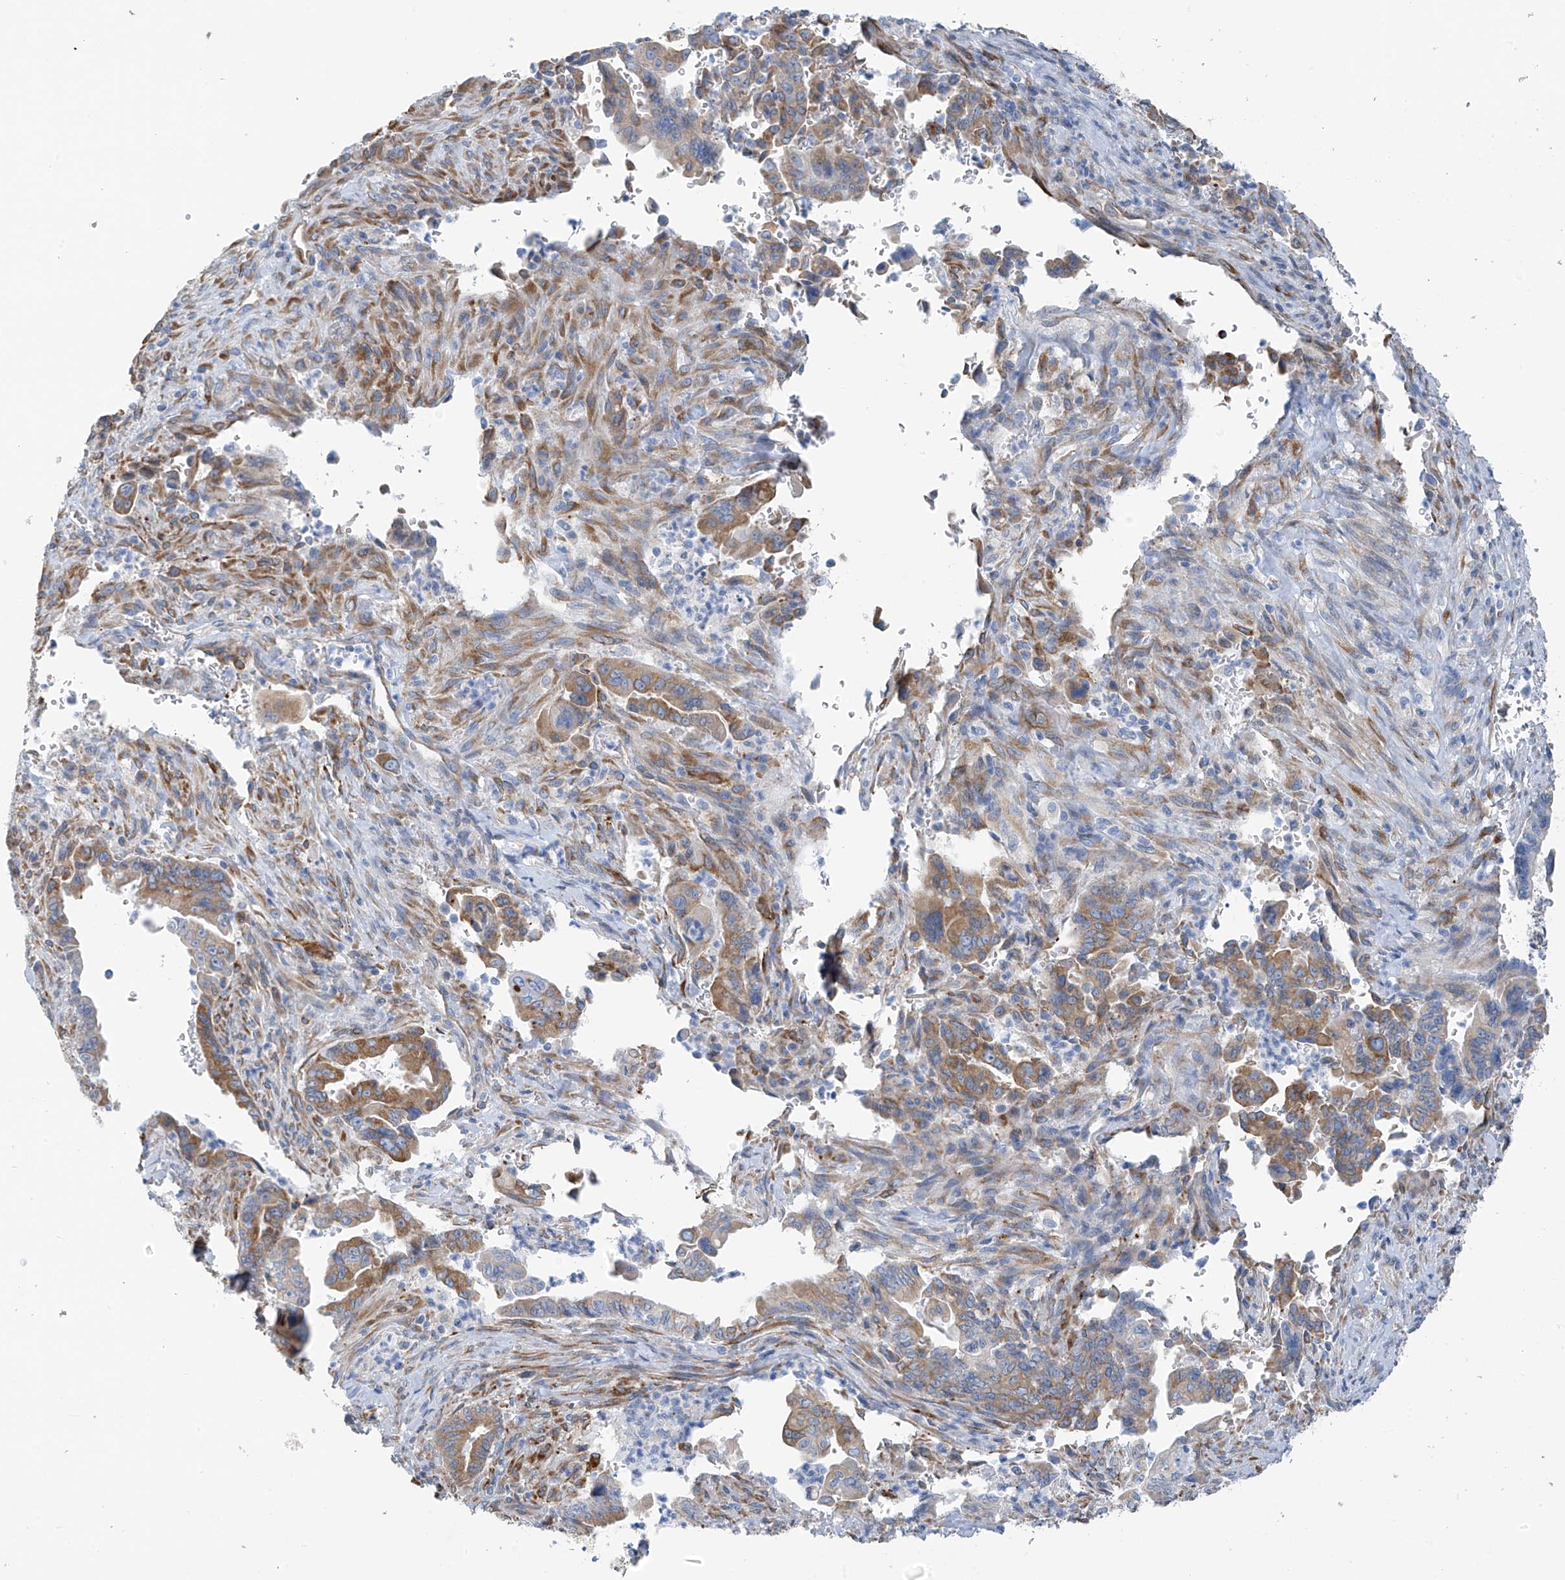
{"staining": {"intensity": "moderate", "quantity": ">75%", "location": "cytoplasmic/membranous"}, "tissue": "pancreatic cancer", "cell_type": "Tumor cells", "image_type": "cancer", "snomed": [{"axis": "morphology", "description": "Adenocarcinoma, NOS"}, {"axis": "topography", "description": "Pancreas"}], "caption": "Immunohistochemical staining of pancreatic cancer (adenocarcinoma) displays moderate cytoplasmic/membranous protein expression in about >75% of tumor cells.", "gene": "RCN2", "patient": {"sex": "male", "age": 70}}